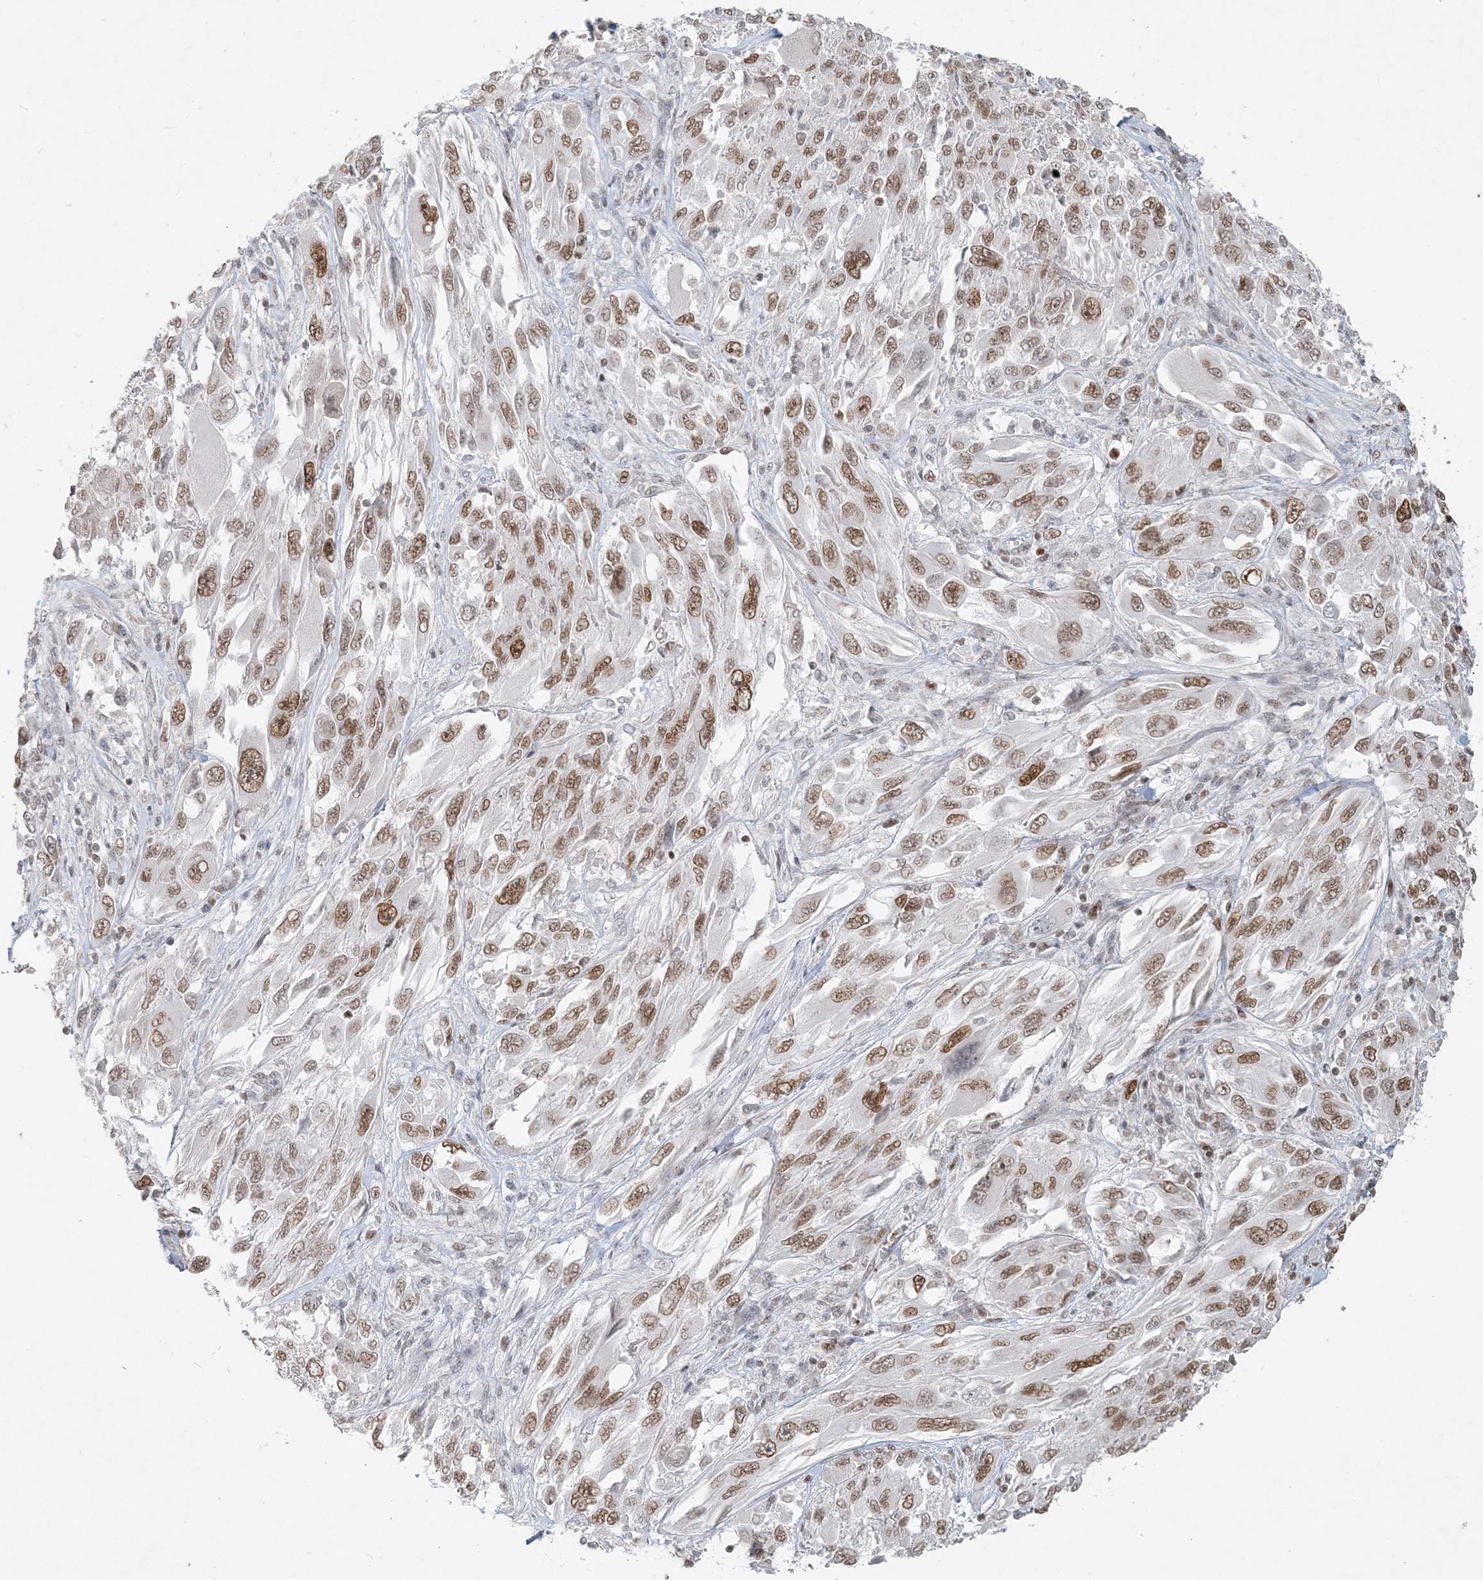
{"staining": {"intensity": "moderate", "quantity": ">75%", "location": "nuclear"}, "tissue": "melanoma", "cell_type": "Tumor cells", "image_type": "cancer", "snomed": [{"axis": "morphology", "description": "Malignant melanoma, NOS"}, {"axis": "topography", "description": "Skin"}], "caption": "Human malignant melanoma stained with a brown dye displays moderate nuclear positive expression in approximately >75% of tumor cells.", "gene": "BAZ1B", "patient": {"sex": "female", "age": 91}}